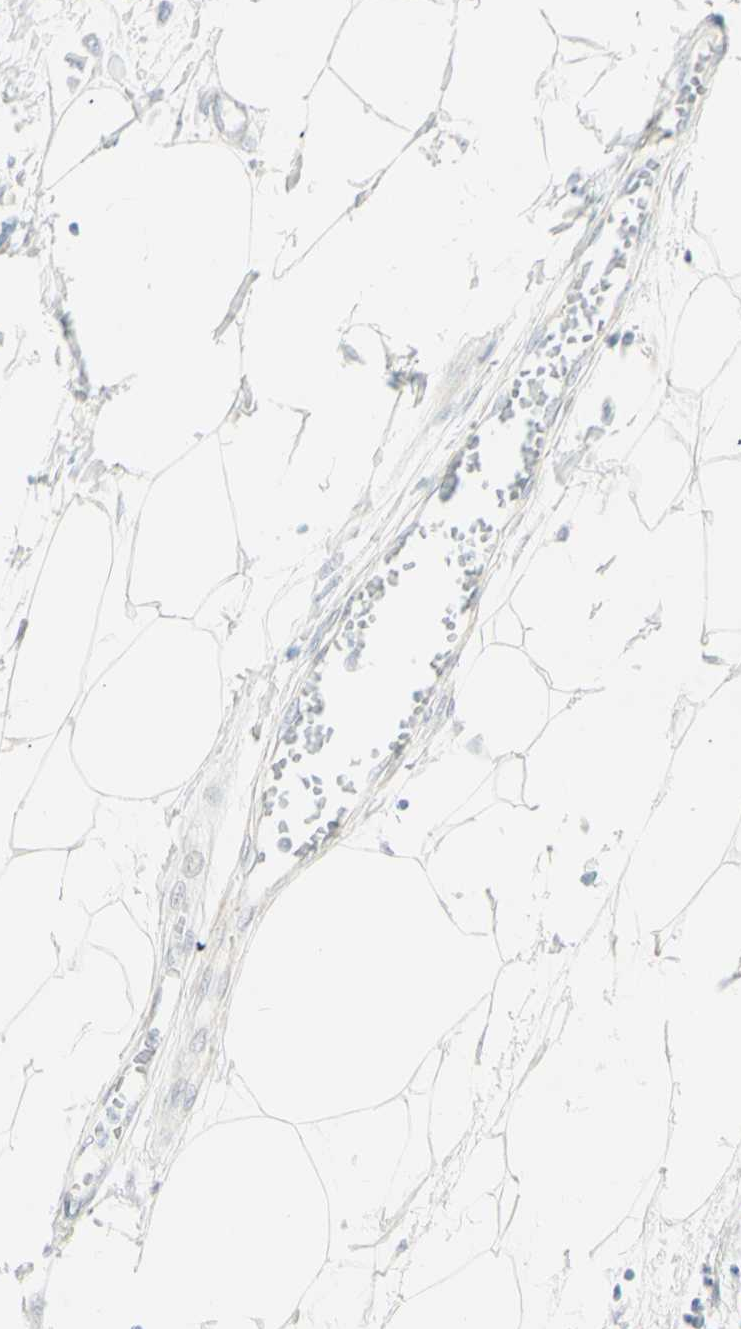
{"staining": {"intensity": "negative", "quantity": "none", "location": "none"}, "tissue": "breast cancer", "cell_type": "Tumor cells", "image_type": "cancer", "snomed": [{"axis": "morphology", "description": "Lobular carcinoma"}, {"axis": "topography", "description": "Breast"}], "caption": "IHC of human breast cancer reveals no expression in tumor cells.", "gene": "NDST4", "patient": {"sex": "female", "age": 51}}